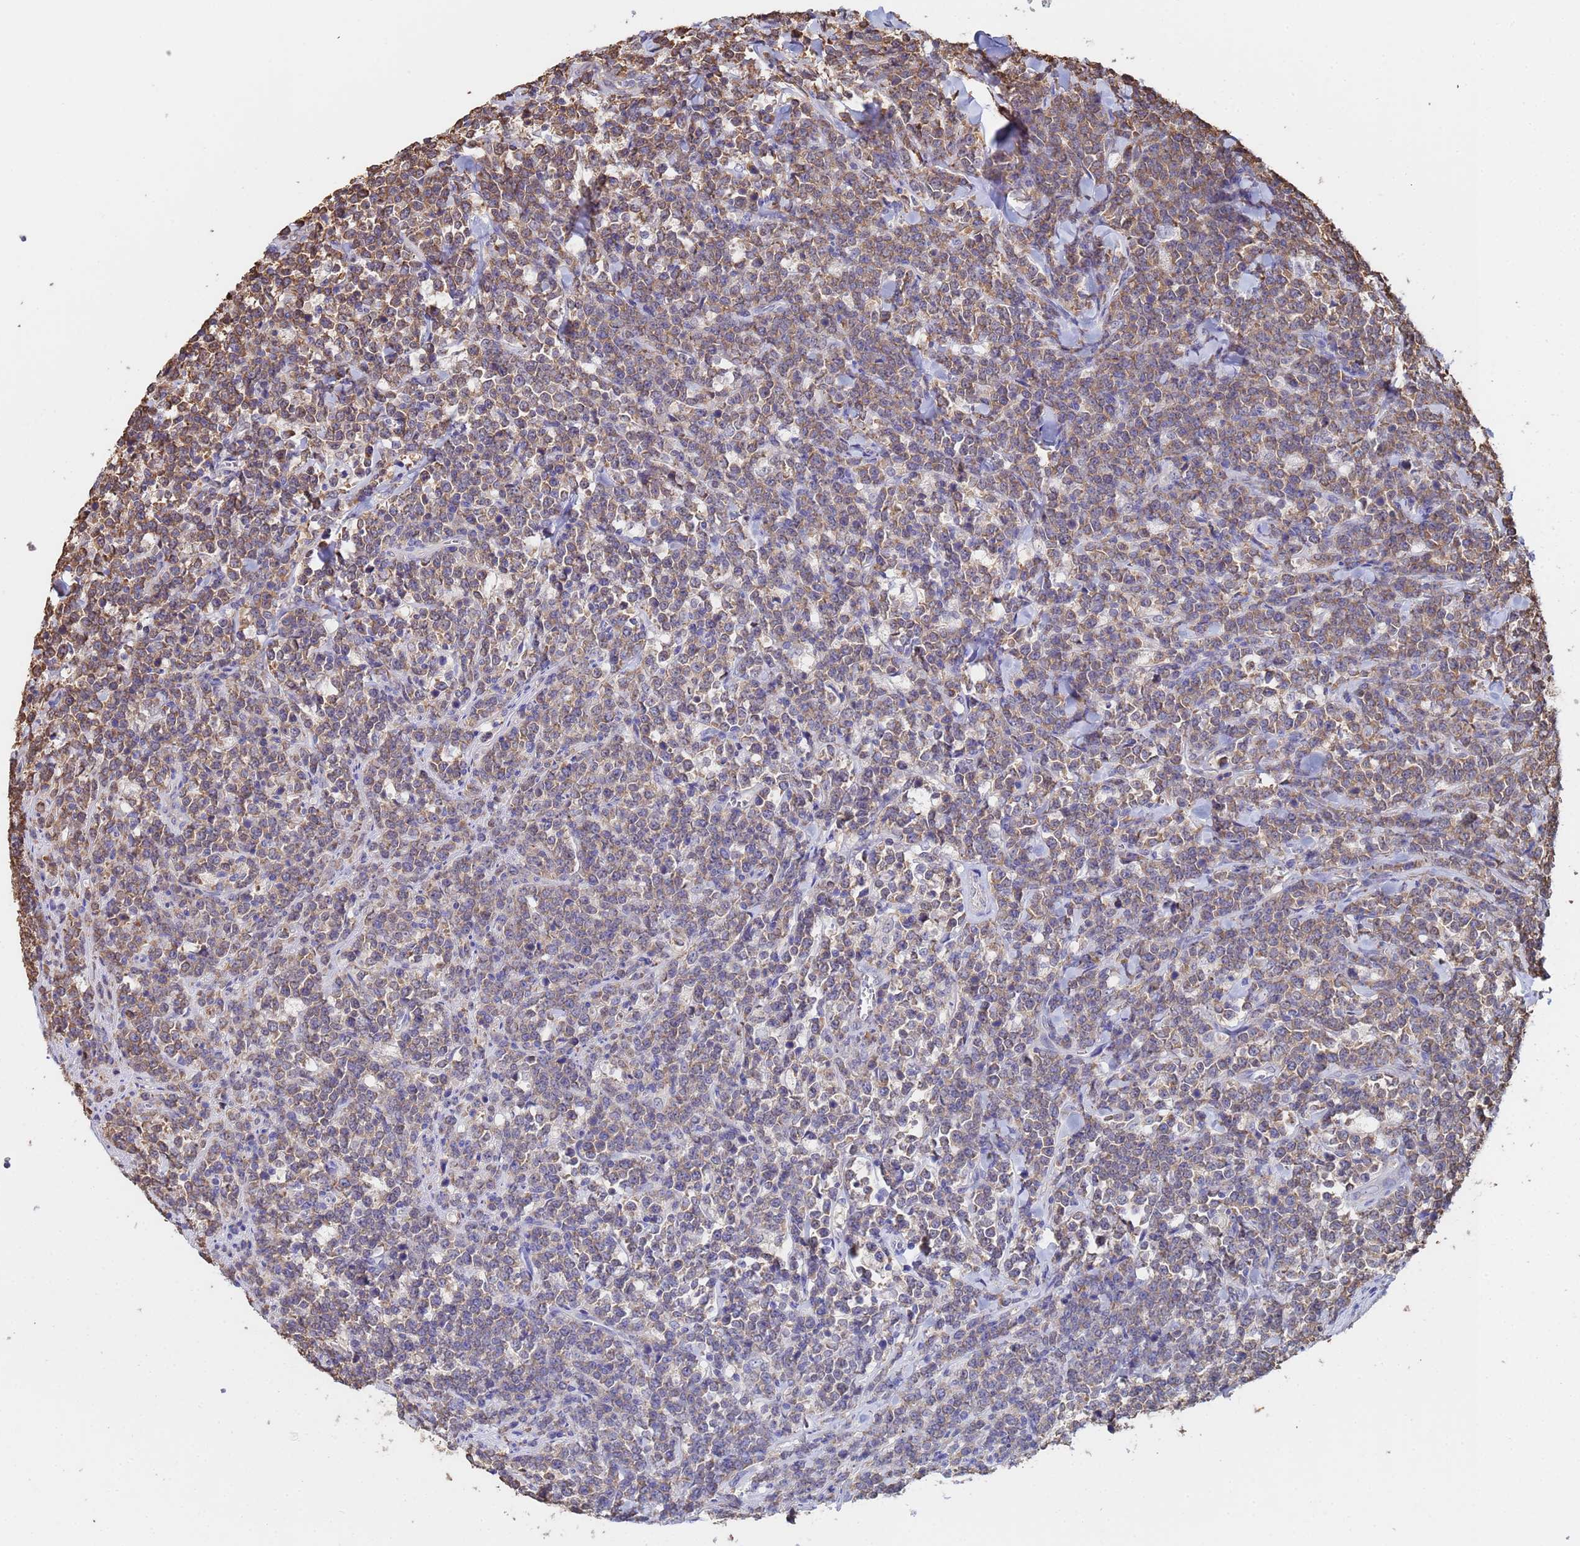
{"staining": {"intensity": "moderate", "quantity": "<25%", "location": "cytoplasmic/membranous"}, "tissue": "lymphoma", "cell_type": "Tumor cells", "image_type": "cancer", "snomed": [{"axis": "morphology", "description": "Malignant lymphoma, non-Hodgkin's type, High grade"}, {"axis": "topography", "description": "Small intestine"}], "caption": "Immunohistochemistry of human lymphoma exhibits low levels of moderate cytoplasmic/membranous staining in about <25% of tumor cells.", "gene": "FAM25A", "patient": {"sex": "male", "age": 8}}